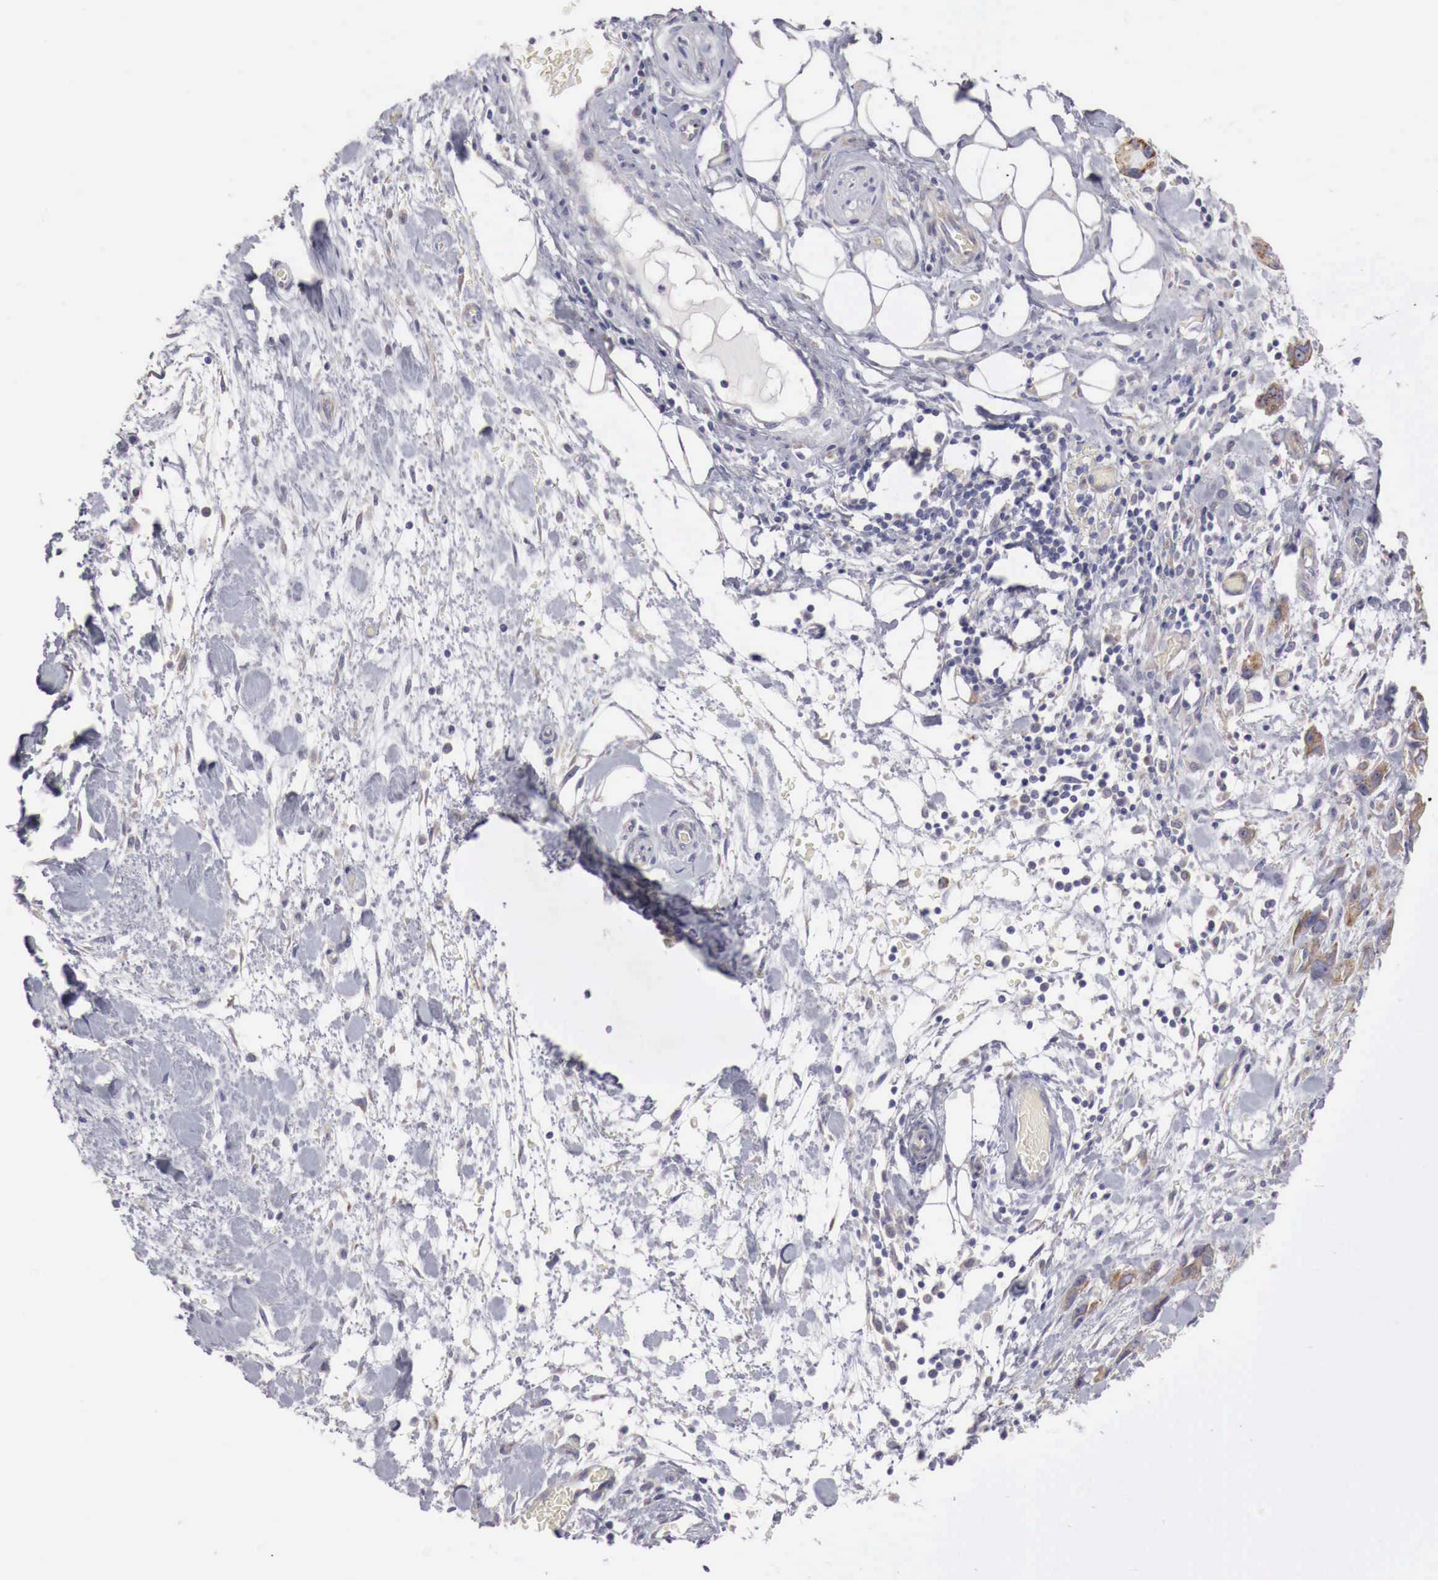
{"staining": {"intensity": "weak", "quantity": "25%-75%", "location": "cytoplasmic/membranous"}, "tissue": "stomach cancer", "cell_type": "Tumor cells", "image_type": "cancer", "snomed": [{"axis": "morphology", "description": "Adenocarcinoma, NOS"}, {"axis": "topography", "description": "Stomach, upper"}], "caption": "Brown immunohistochemical staining in adenocarcinoma (stomach) reveals weak cytoplasmic/membranous staining in about 25%-75% of tumor cells.", "gene": "NSDHL", "patient": {"sex": "male", "age": 47}}